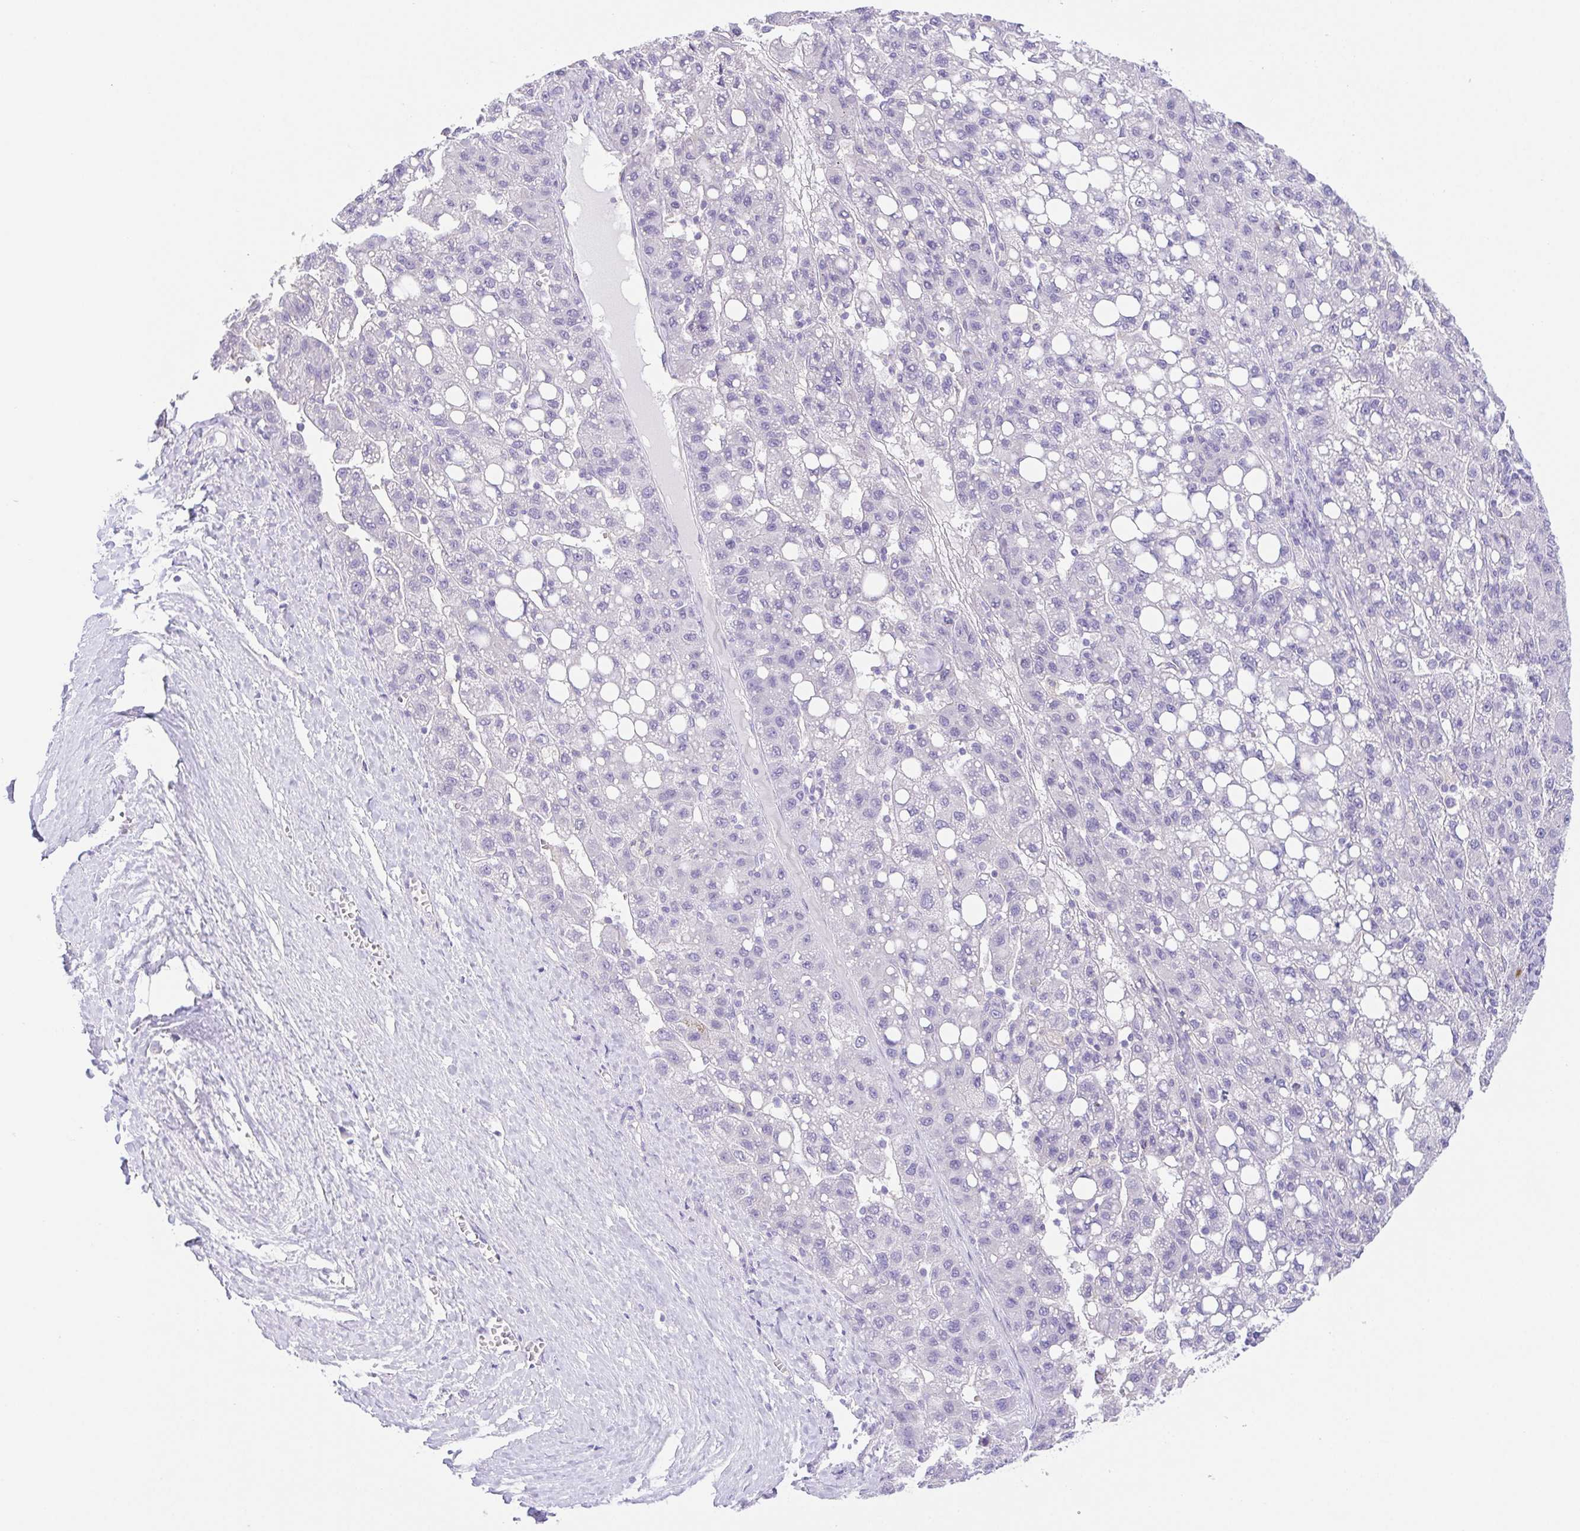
{"staining": {"intensity": "negative", "quantity": "none", "location": "none"}, "tissue": "liver cancer", "cell_type": "Tumor cells", "image_type": "cancer", "snomed": [{"axis": "morphology", "description": "Carcinoma, Hepatocellular, NOS"}, {"axis": "topography", "description": "Liver"}], "caption": "IHC of liver cancer shows no positivity in tumor cells.", "gene": "KRTDAP", "patient": {"sex": "female", "age": 82}}